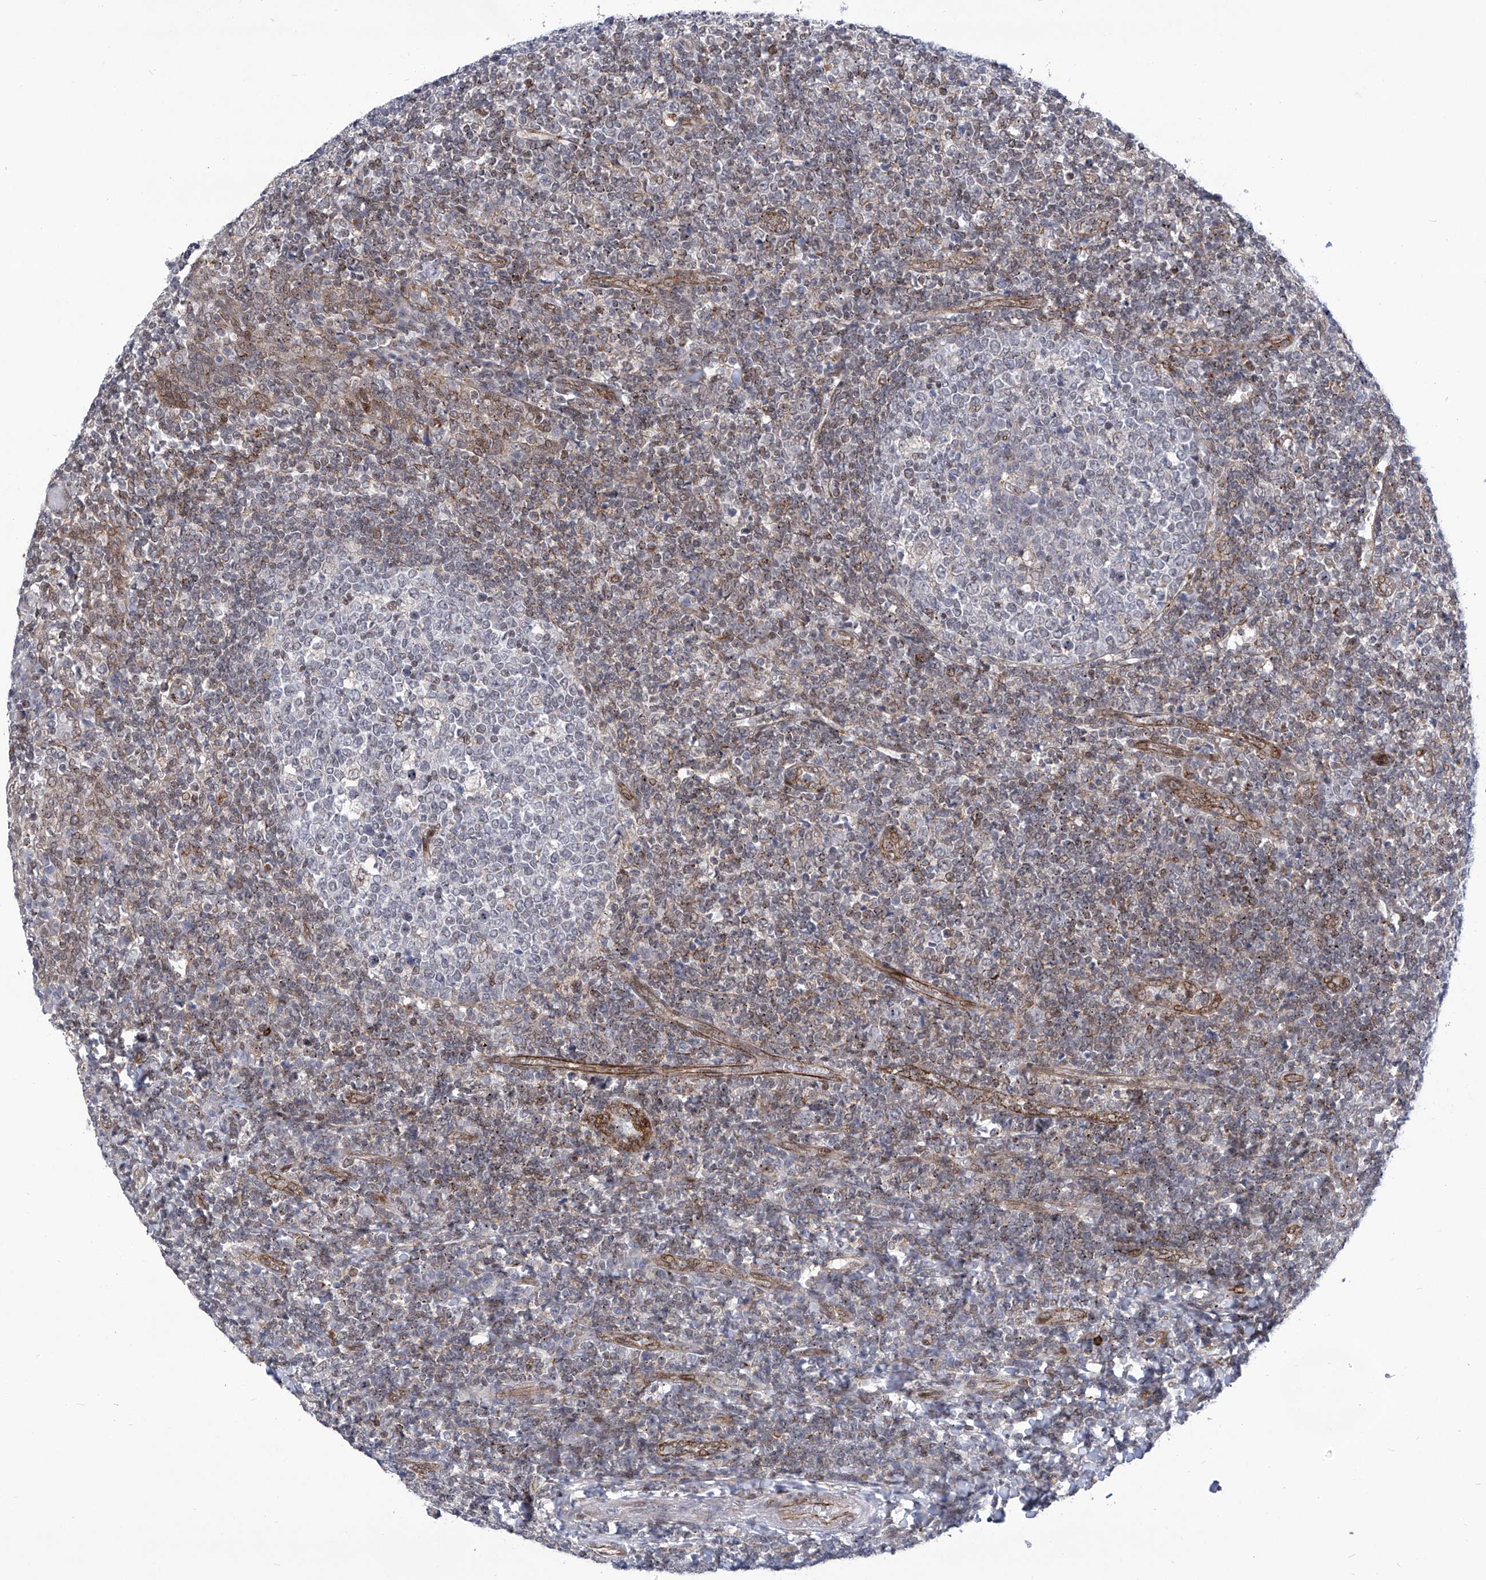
{"staining": {"intensity": "negative", "quantity": "none", "location": "none"}, "tissue": "tonsil", "cell_type": "Germinal center cells", "image_type": "normal", "snomed": [{"axis": "morphology", "description": "Normal tissue, NOS"}, {"axis": "topography", "description": "Tonsil"}], "caption": "A photomicrograph of human tonsil is negative for staining in germinal center cells. (DAB immunohistochemistry (IHC) with hematoxylin counter stain).", "gene": "CEP290", "patient": {"sex": "female", "age": 19}}